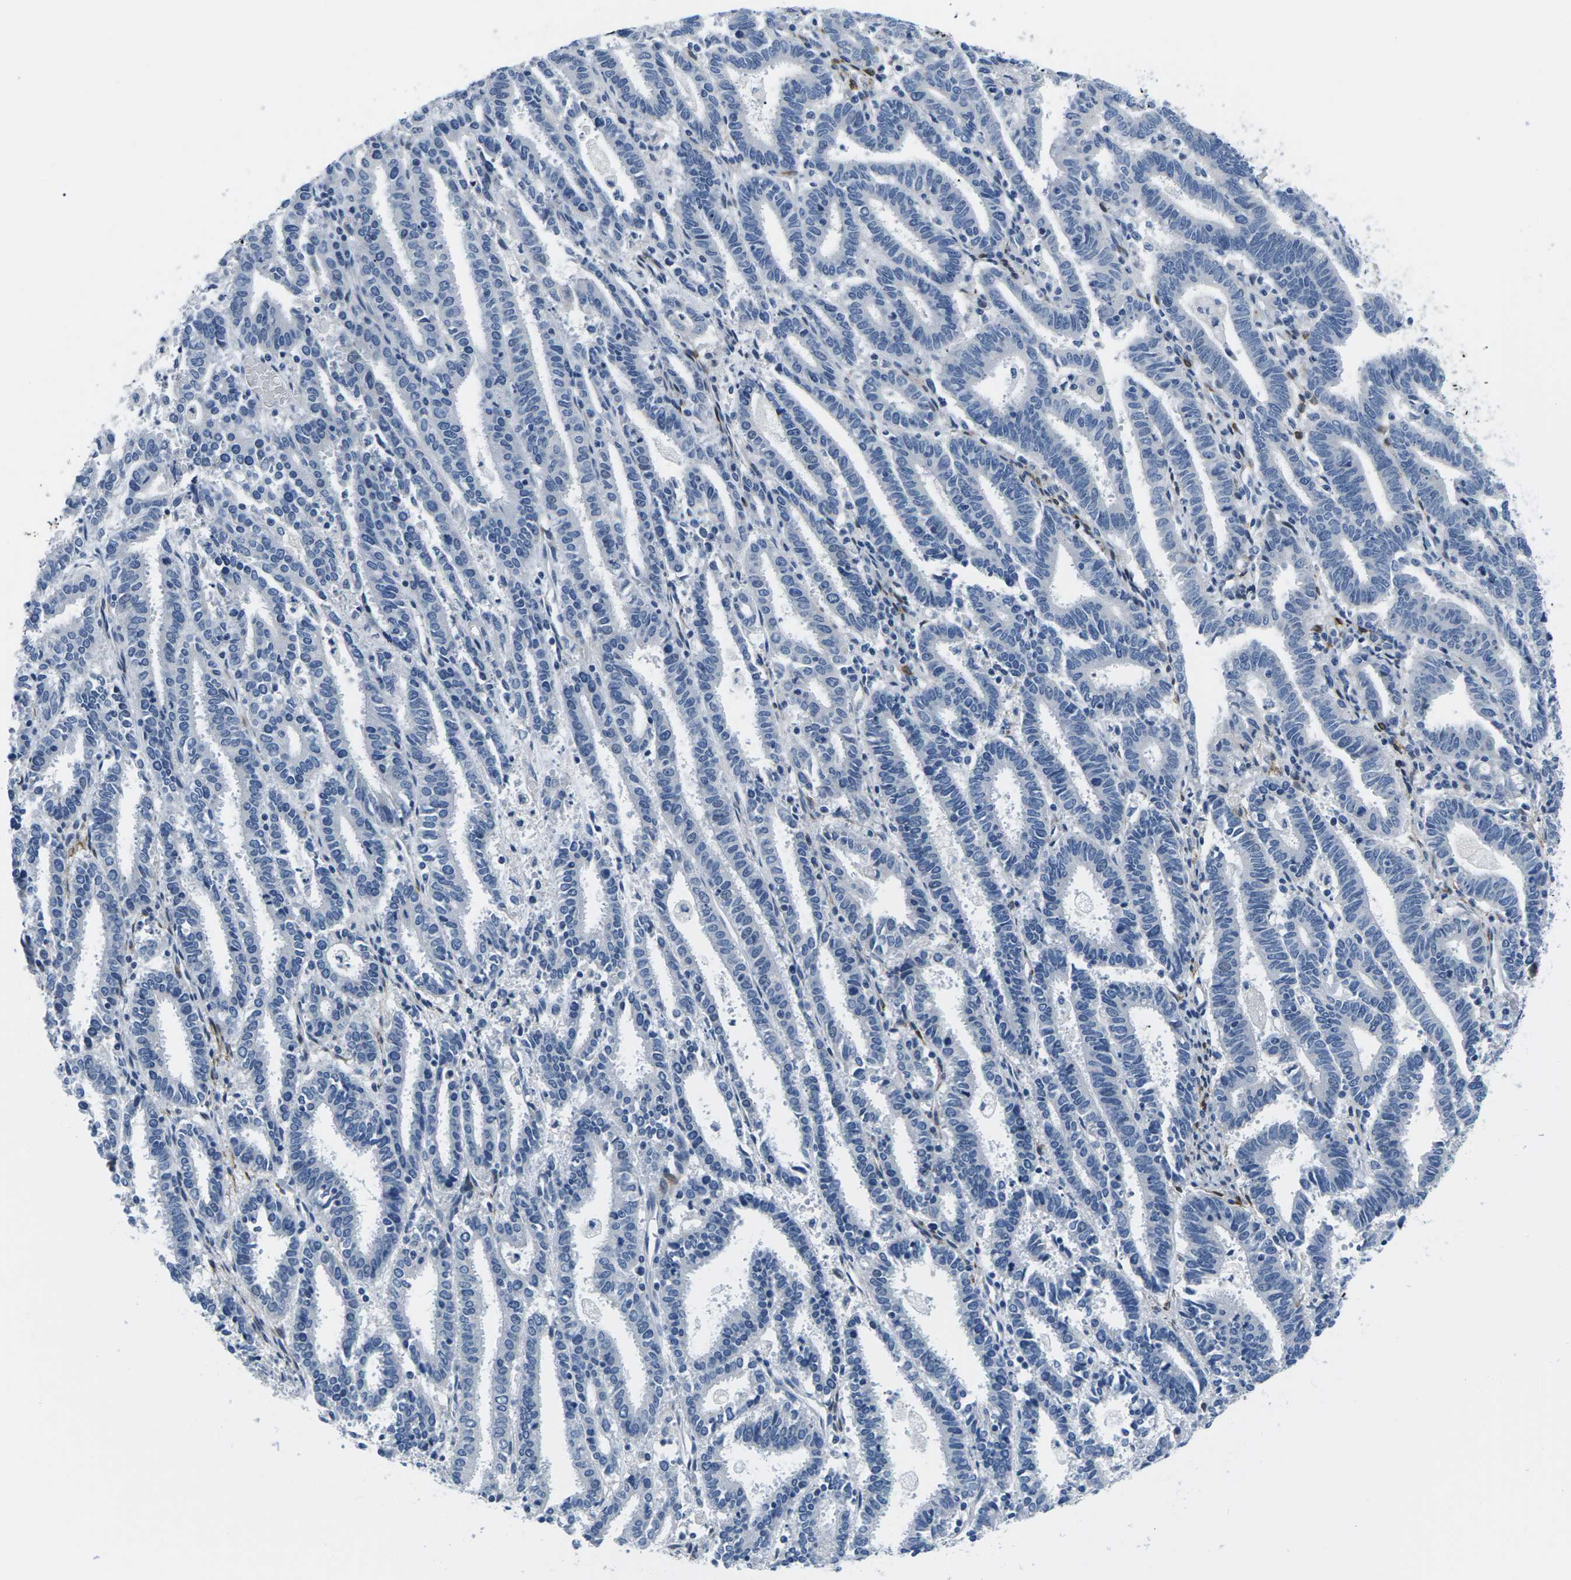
{"staining": {"intensity": "negative", "quantity": "none", "location": "none"}, "tissue": "endometrial cancer", "cell_type": "Tumor cells", "image_type": "cancer", "snomed": [{"axis": "morphology", "description": "Adenocarcinoma, NOS"}, {"axis": "topography", "description": "Uterus"}], "caption": "This photomicrograph is of adenocarcinoma (endometrial) stained with immunohistochemistry to label a protein in brown with the nuclei are counter-stained blue. There is no staining in tumor cells.", "gene": "TSPAN2", "patient": {"sex": "female", "age": 83}}